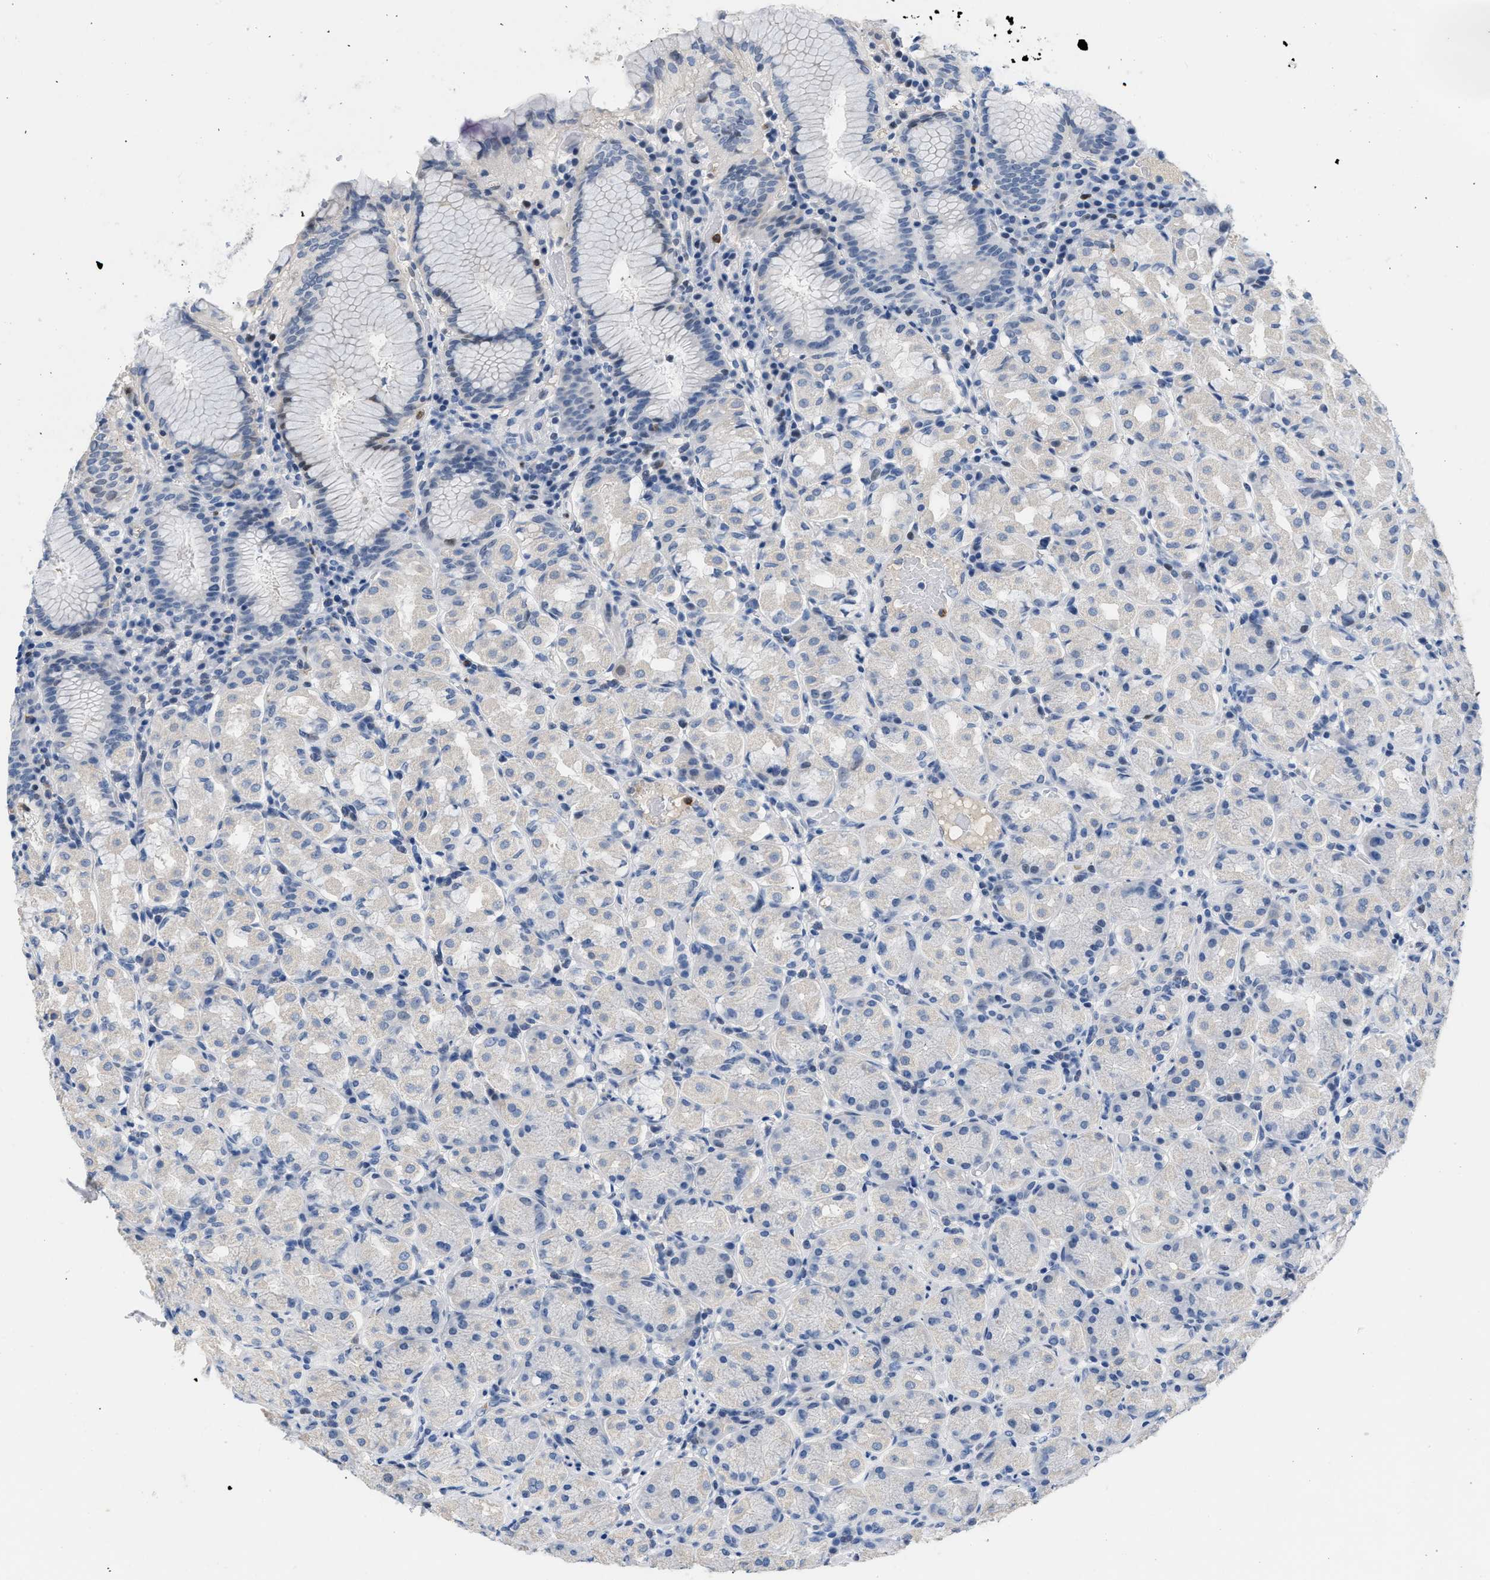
{"staining": {"intensity": "weak", "quantity": "<25%", "location": "cytoplasmic/membranous"}, "tissue": "stomach", "cell_type": "Glandular cells", "image_type": "normal", "snomed": [{"axis": "morphology", "description": "Normal tissue, NOS"}, {"axis": "topography", "description": "Stomach"}, {"axis": "topography", "description": "Stomach, lower"}], "caption": "A high-resolution micrograph shows immunohistochemistry (IHC) staining of unremarkable stomach, which exhibits no significant positivity in glandular cells.", "gene": "BOLL", "patient": {"sex": "female", "age": 56}}